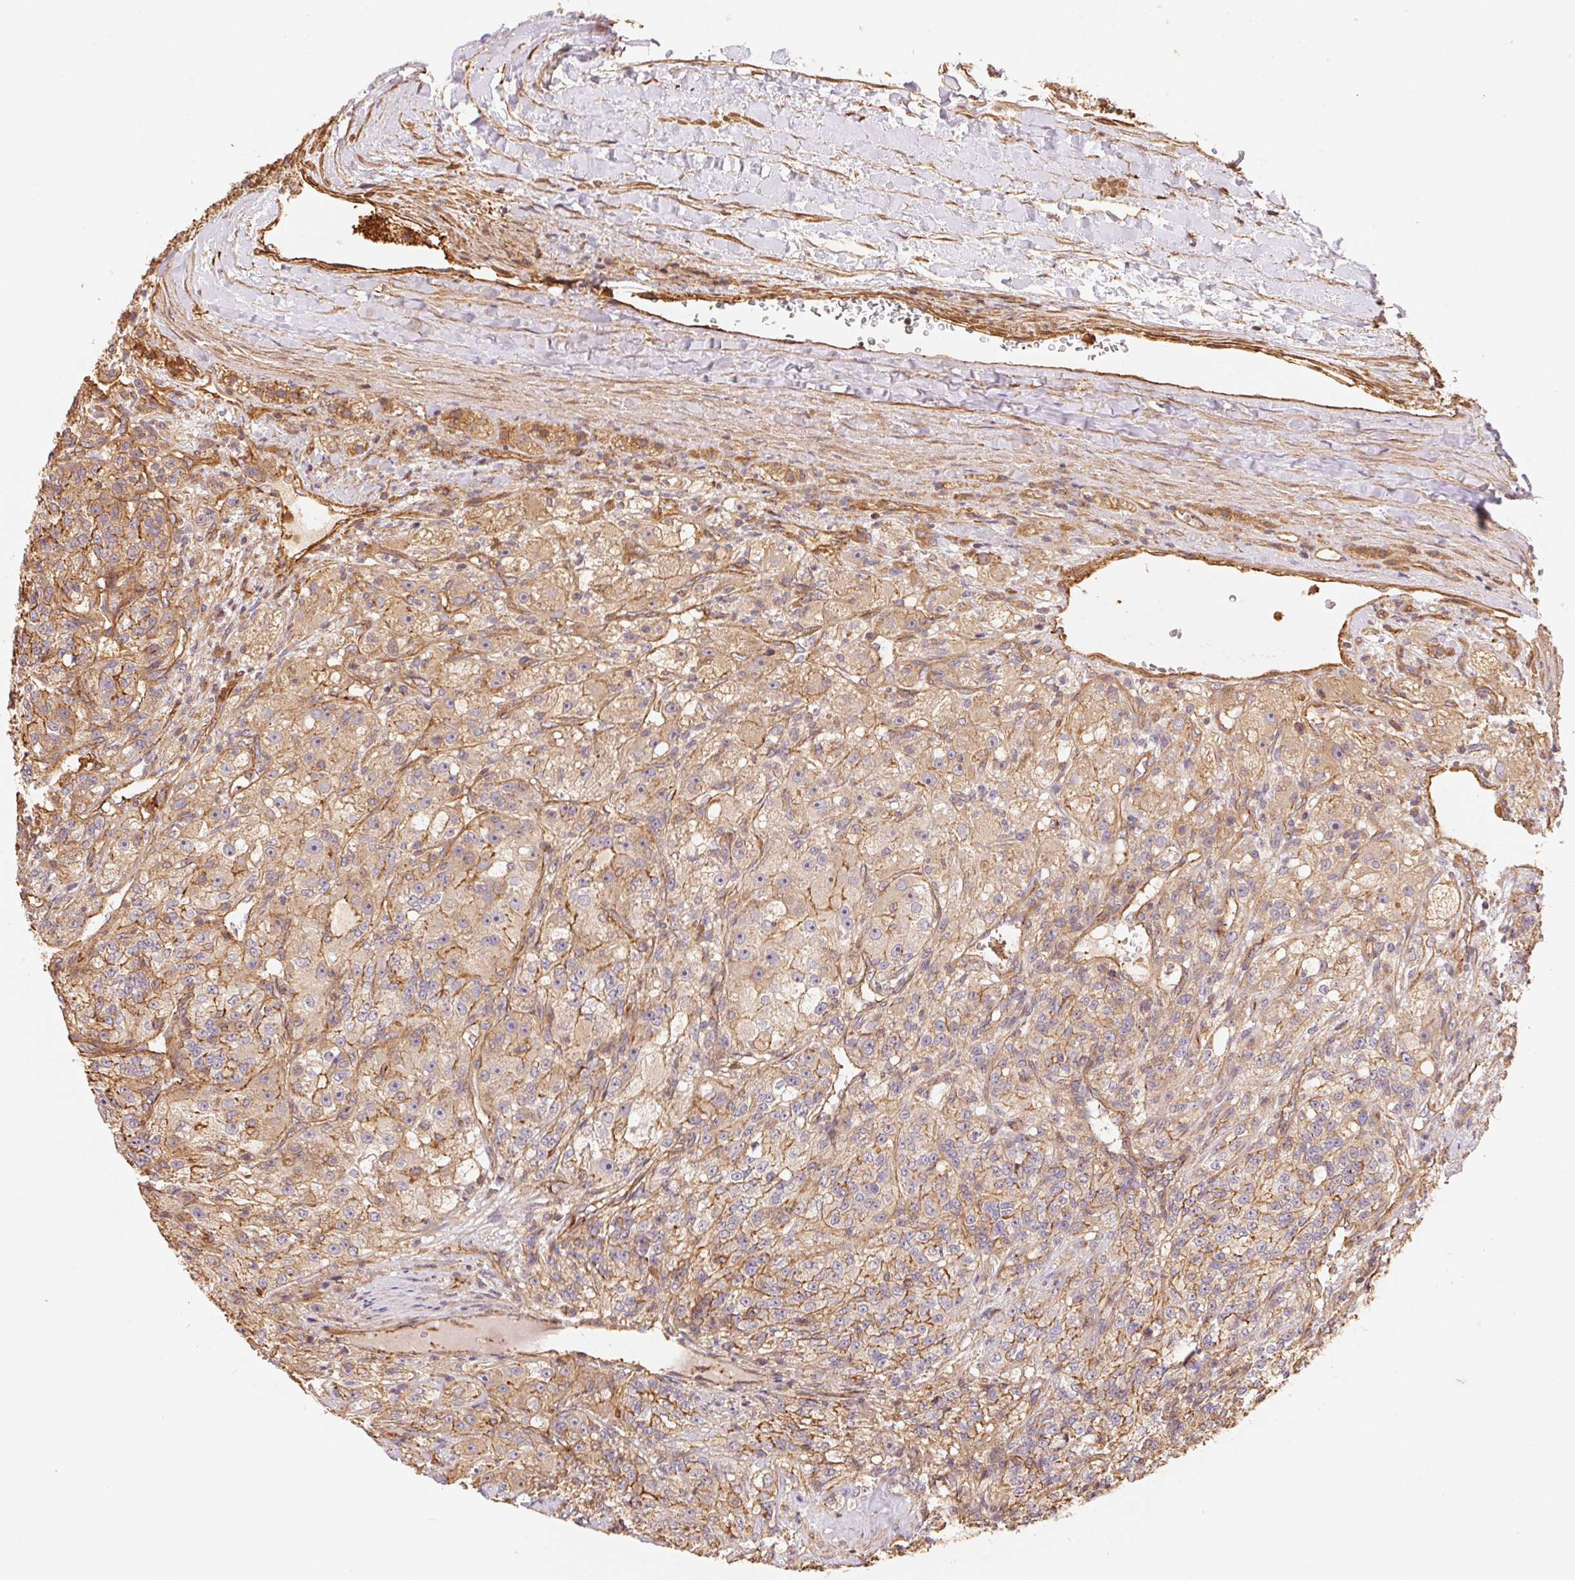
{"staining": {"intensity": "moderate", "quantity": "25%-75%", "location": "cytoplasmic/membranous"}, "tissue": "renal cancer", "cell_type": "Tumor cells", "image_type": "cancer", "snomed": [{"axis": "morphology", "description": "Adenocarcinoma, NOS"}, {"axis": "topography", "description": "Kidney"}], "caption": "Immunohistochemistry (IHC) of human renal cancer demonstrates medium levels of moderate cytoplasmic/membranous positivity in about 25%-75% of tumor cells.", "gene": "FRAS1", "patient": {"sex": "female", "age": 63}}